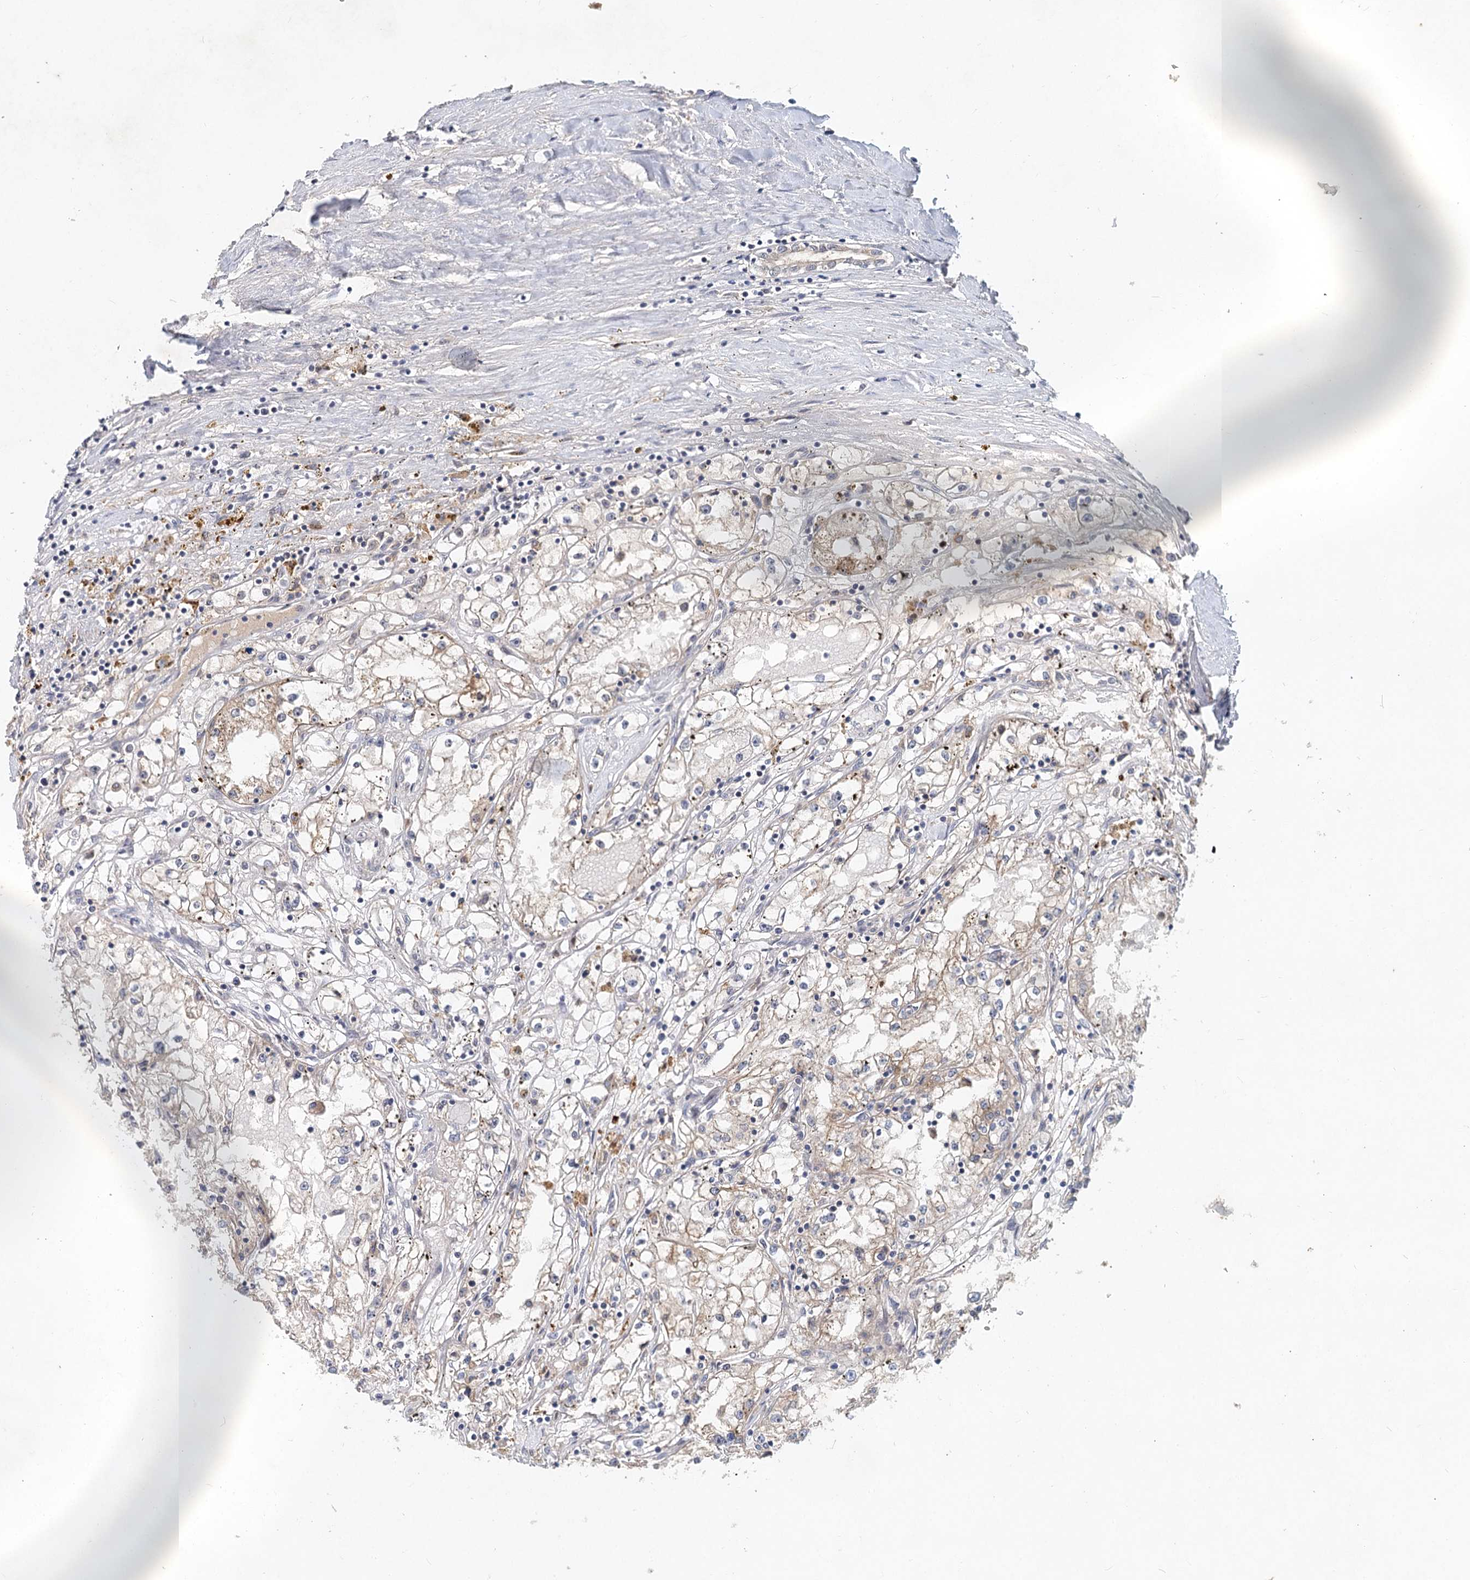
{"staining": {"intensity": "weak", "quantity": "25%-75%", "location": "cytoplasmic/membranous"}, "tissue": "renal cancer", "cell_type": "Tumor cells", "image_type": "cancer", "snomed": [{"axis": "morphology", "description": "Adenocarcinoma, NOS"}, {"axis": "topography", "description": "Kidney"}], "caption": "High-magnification brightfield microscopy of renal adenocarcinoma stained with DAB (3,3'-diaminobenzidine) (brown) and counterstained with hematoxylin (blue). tumor cells exhibit weak cytoplasmic/membranous positivity is appreciated in about25%-75% of cells.", "gene": "AP3B1", "patient": {"sex": "male", "age": 56}}